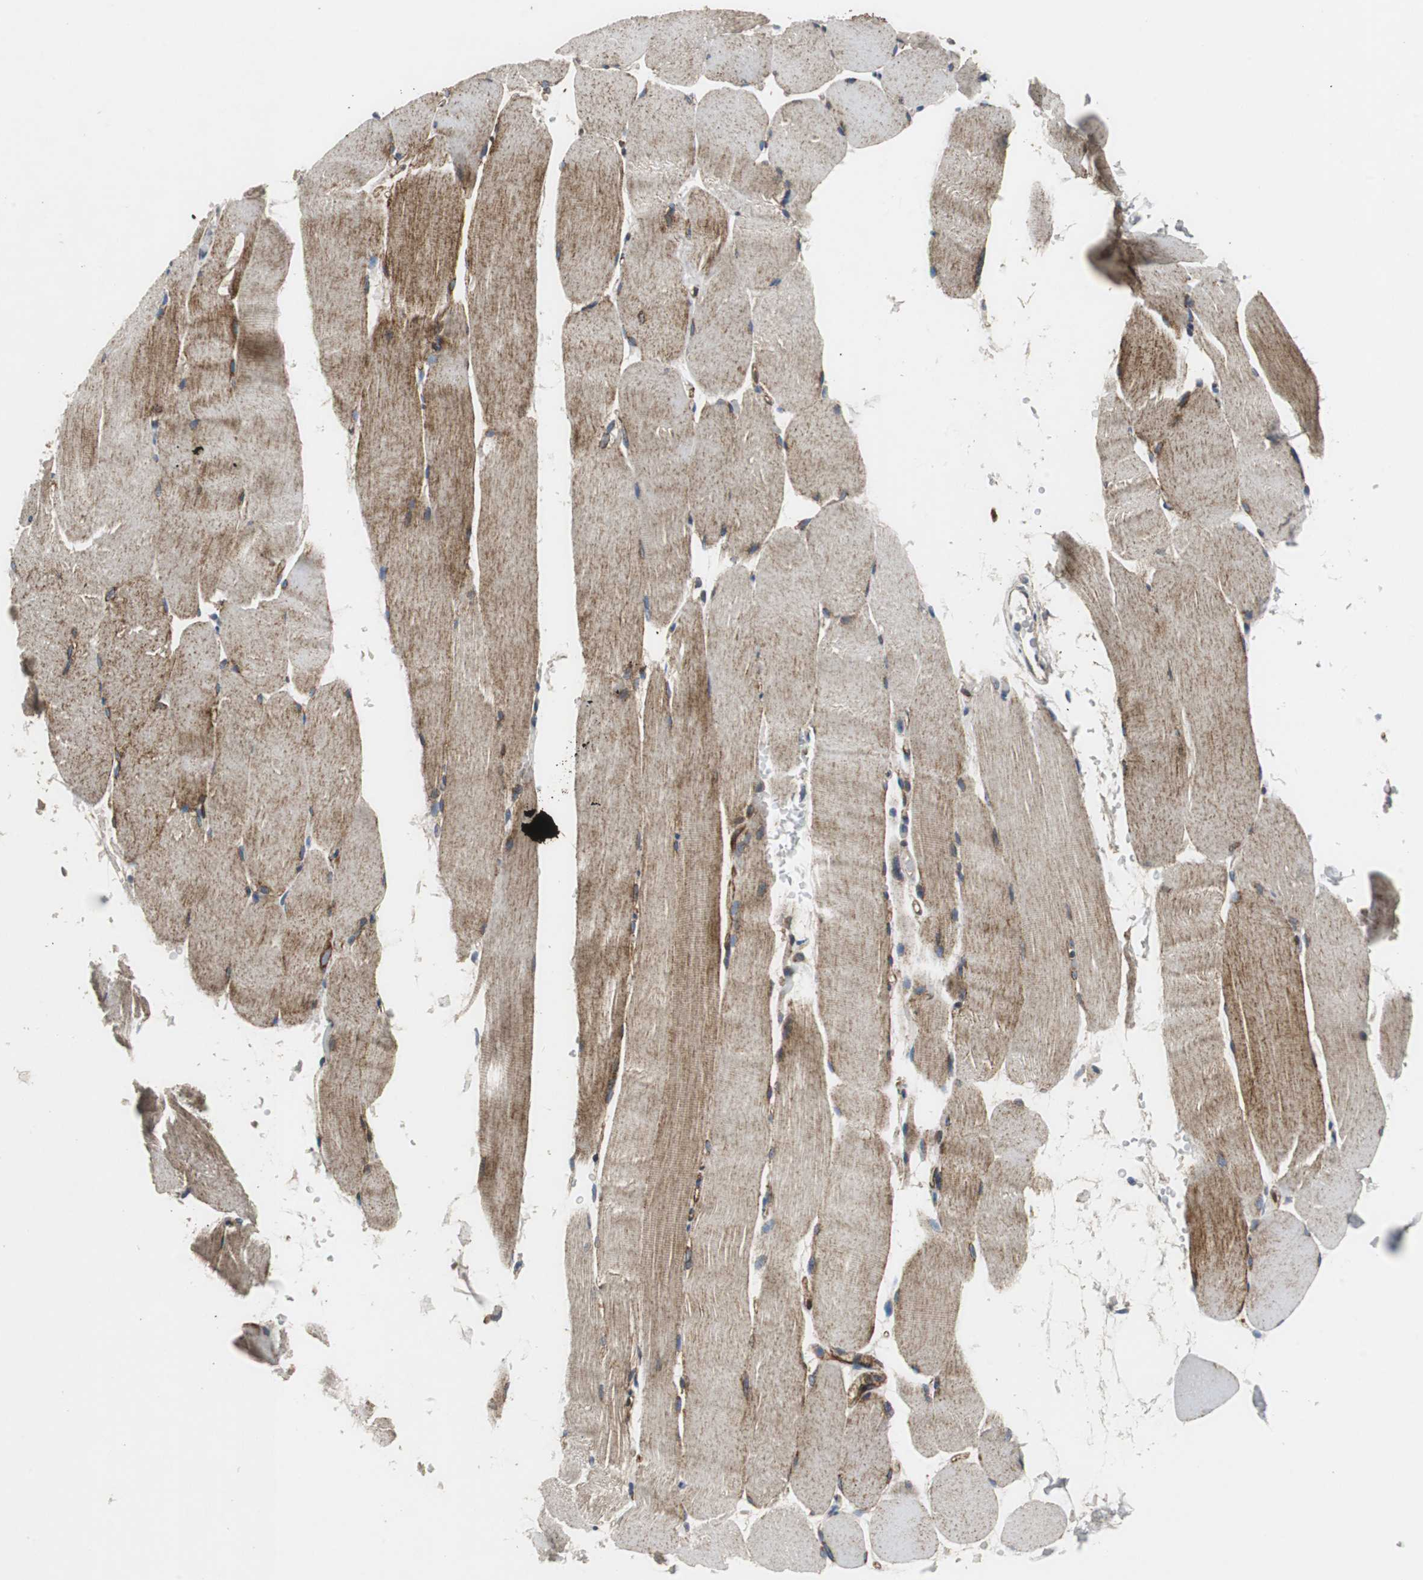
{"staining": {"intensity": "moderate", "quantity": ">75%", "location": "cytoplasmic/membranous"}, "tissue": "skeletal muscle", "cell_type": "Myocytes", "image_type": "normal", "snomed": [{"axis": "morphology", "description": "Normal tissue, NOS"}, {"axis": "topography", "description": "Skeletal muscle"}, {"axis": "topography", "description": "Parathyroid gland"}], "caption": "Normal skeletal muscle exhibits moderate cytoplasmic/membranous positivity in about >75% of myocytes.", "gene": "ISCU", "patient": {"sex": "female", "age": 37}}